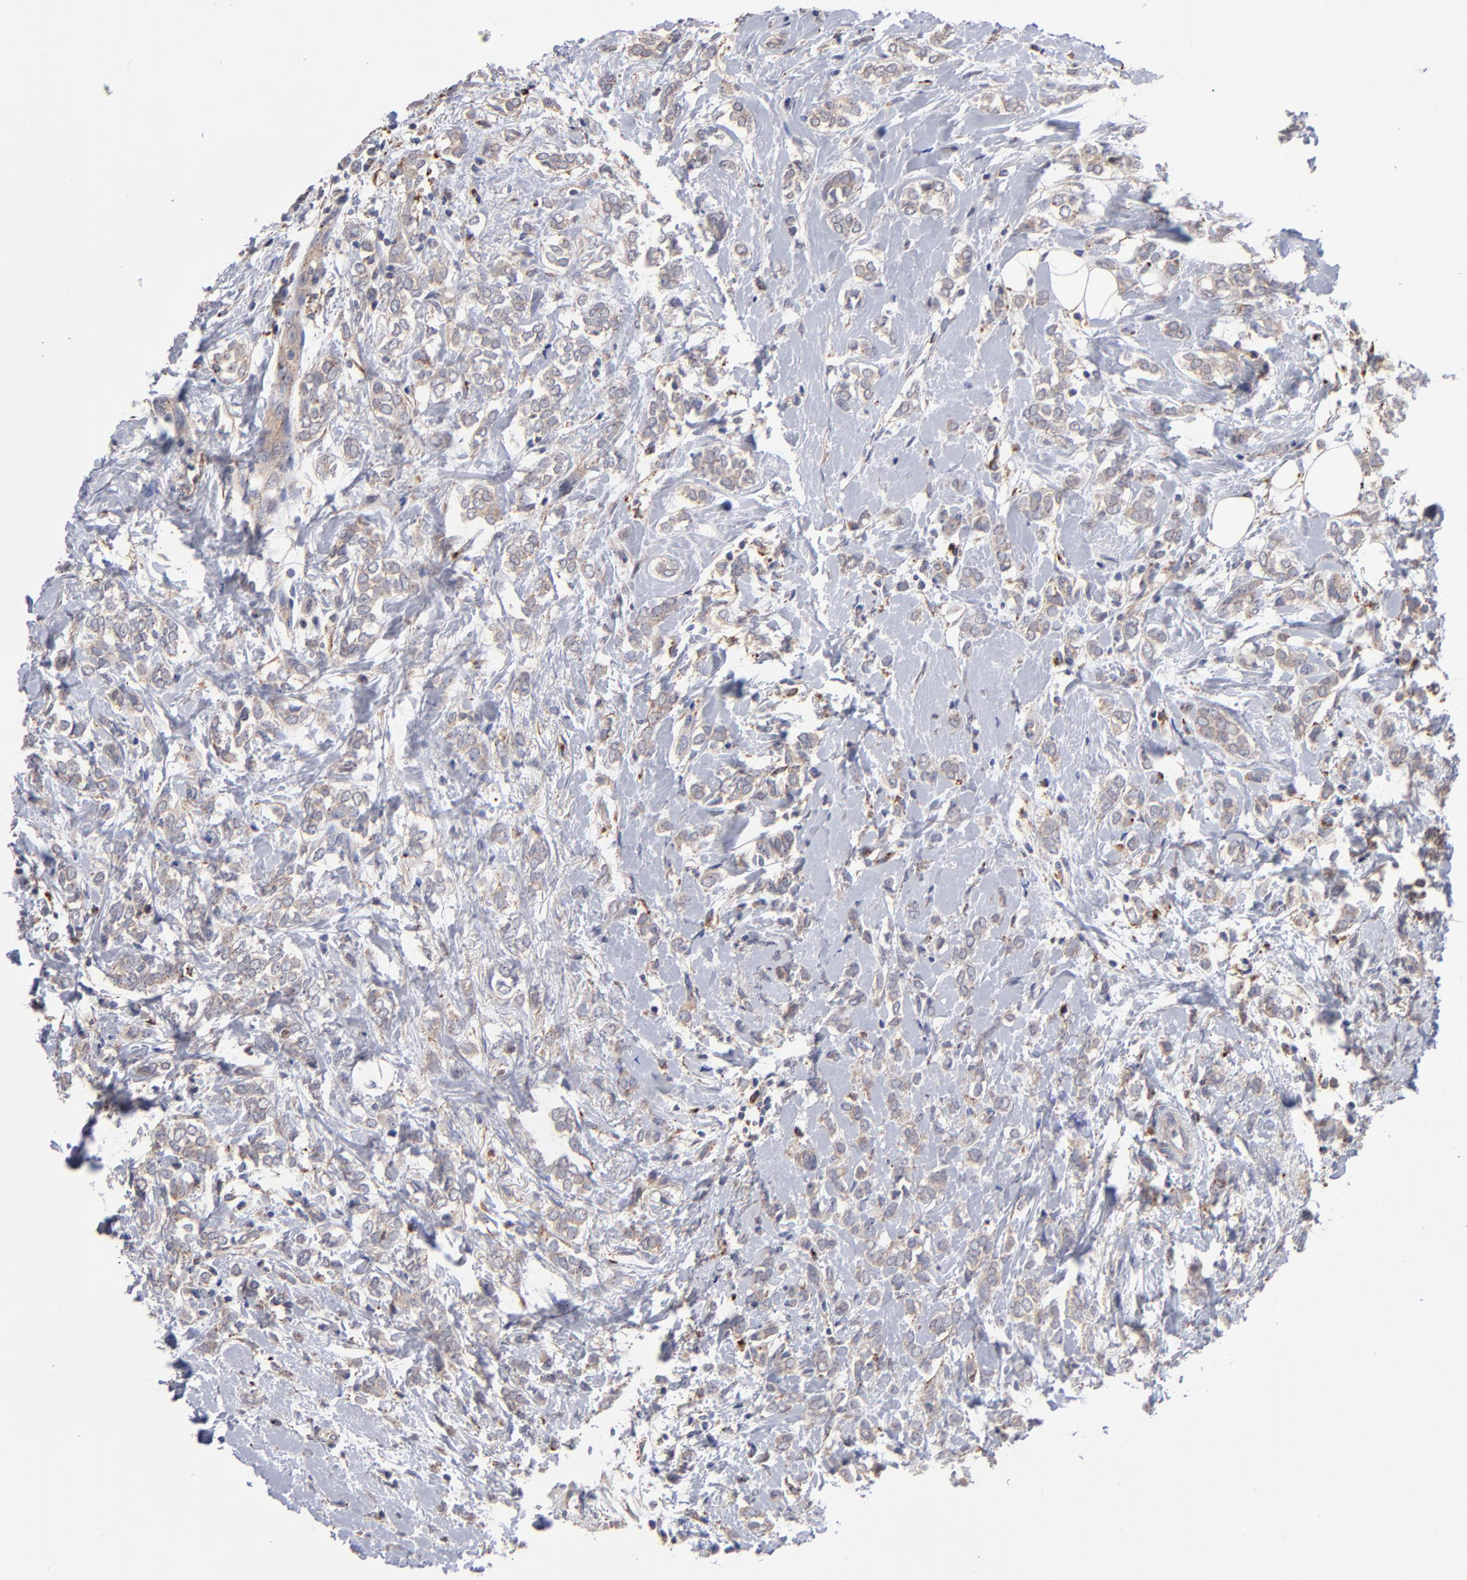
{"staining": {"intensity": "weak", "quantity": ">75%", "location": "cytoplasmic/membranous"}, "tissue": "breast cancer", "cell_type": "Tumor cells", "image_type": "cancer", "snomed": [{"axis": "morphology", "description": "Normal tissue, NOS"}, {"axis": "morphology", "description": "Lobular carcinoma"}, {"axis": "topography", "description": "Breast"}], "caption": "Human breast cancer stained for a protein (brown) exhibits weak cytoplasmic/membranous positive positivity in approximately >75% of tumor cells.", "gene": "RRAGB", "patient": {"sex": "female", "age": 47}}